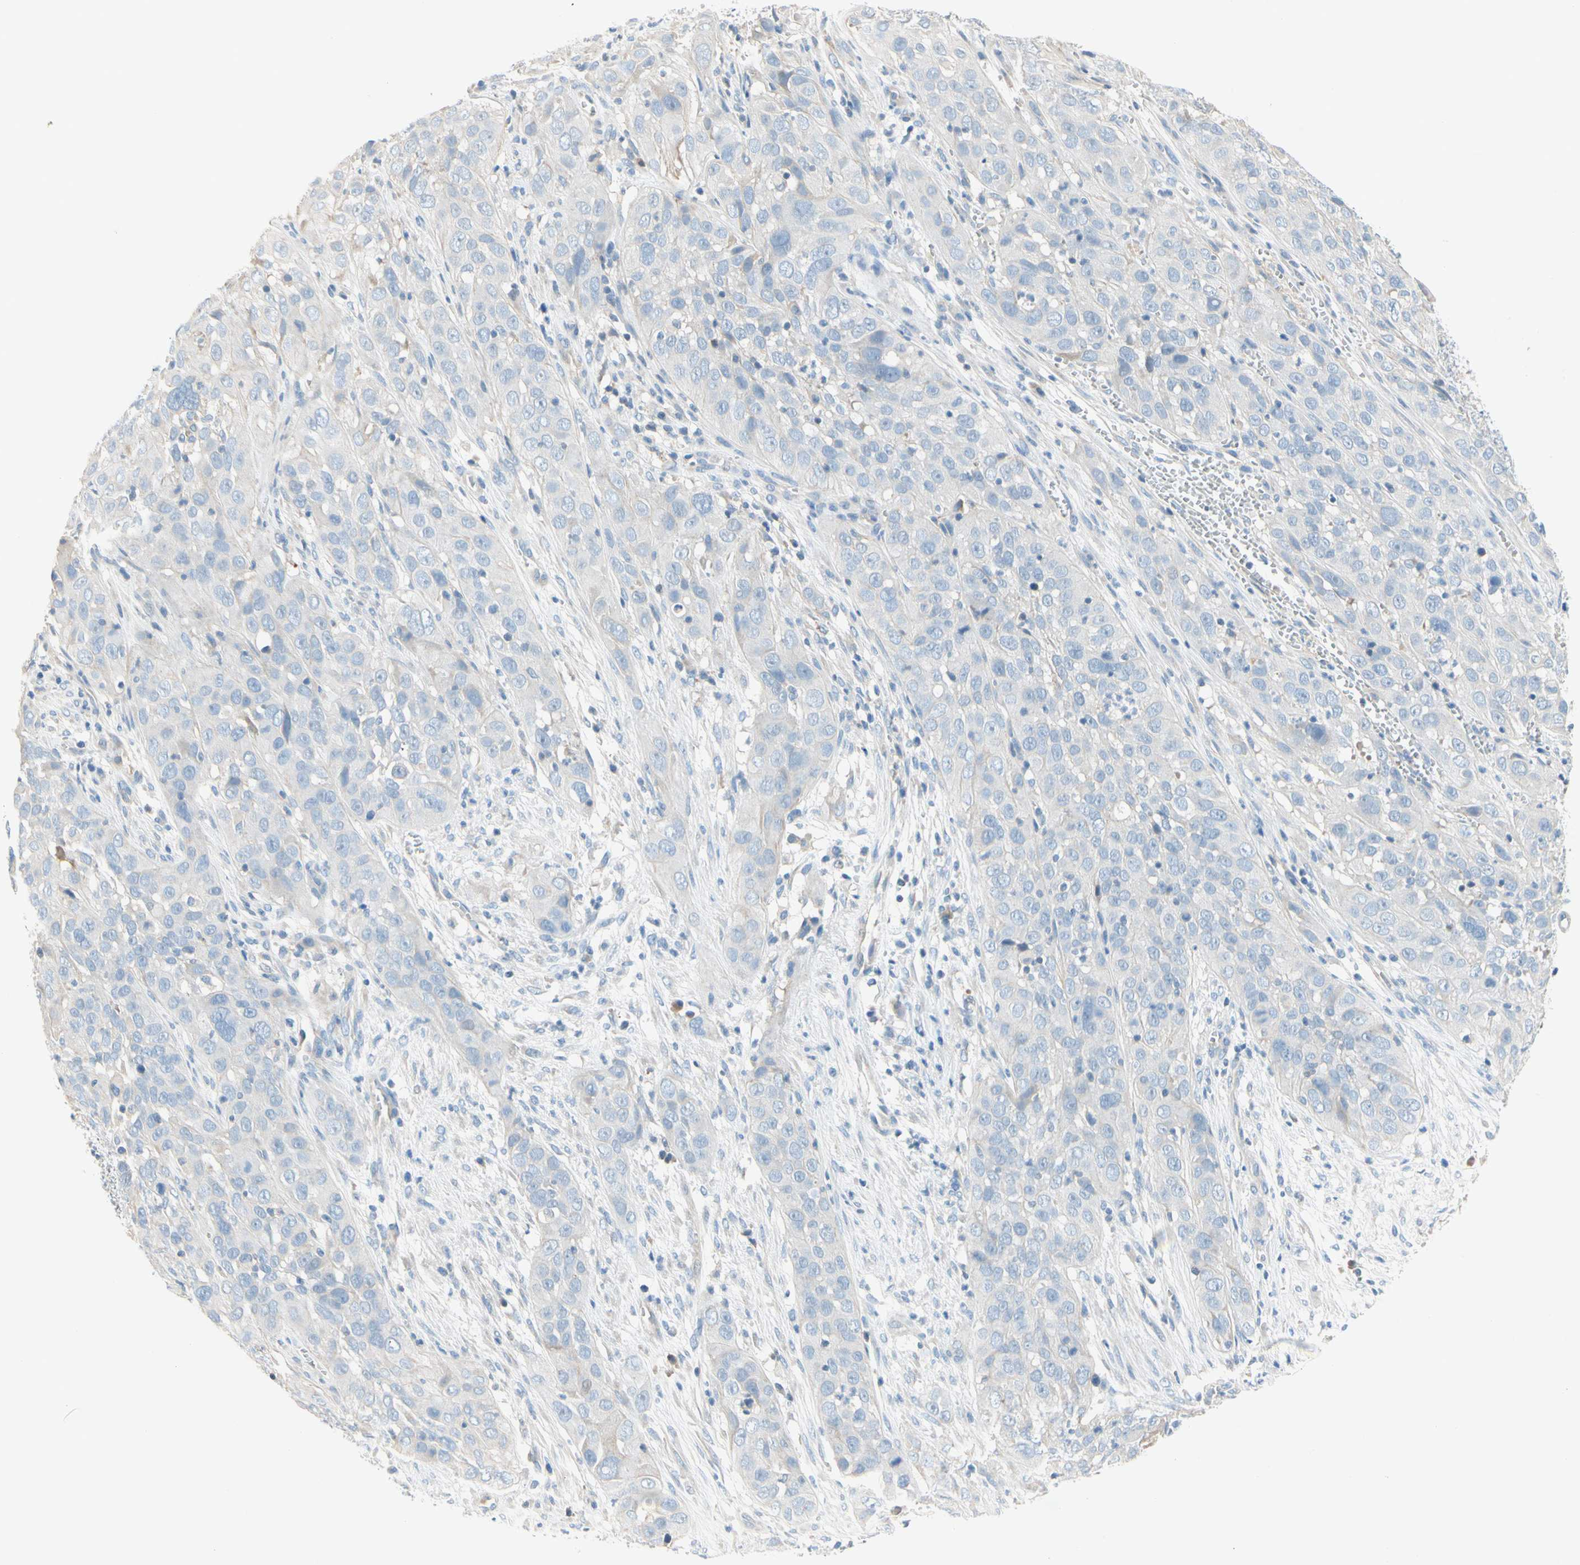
{"staining": {"intensity": "negative", "quantity": "none", "location": "none"}, "tissue": "cervical cancer", "cell_type": "Tumor cells", "image_type": "cancer", "snomed": [{"axis": "morphology", "description": "Squamous cell carcinoma, NOS"}, {"axis": "topography", "description": "Cervix"}], "caption": "High power microscopy micrograph of an IHC micrograph of cervical cancer (squamous cell carcinoma), revealing no significant staining in tumor cells.", "gene": "CCM2L", "patient": {"sex": "female", "age": 32}}